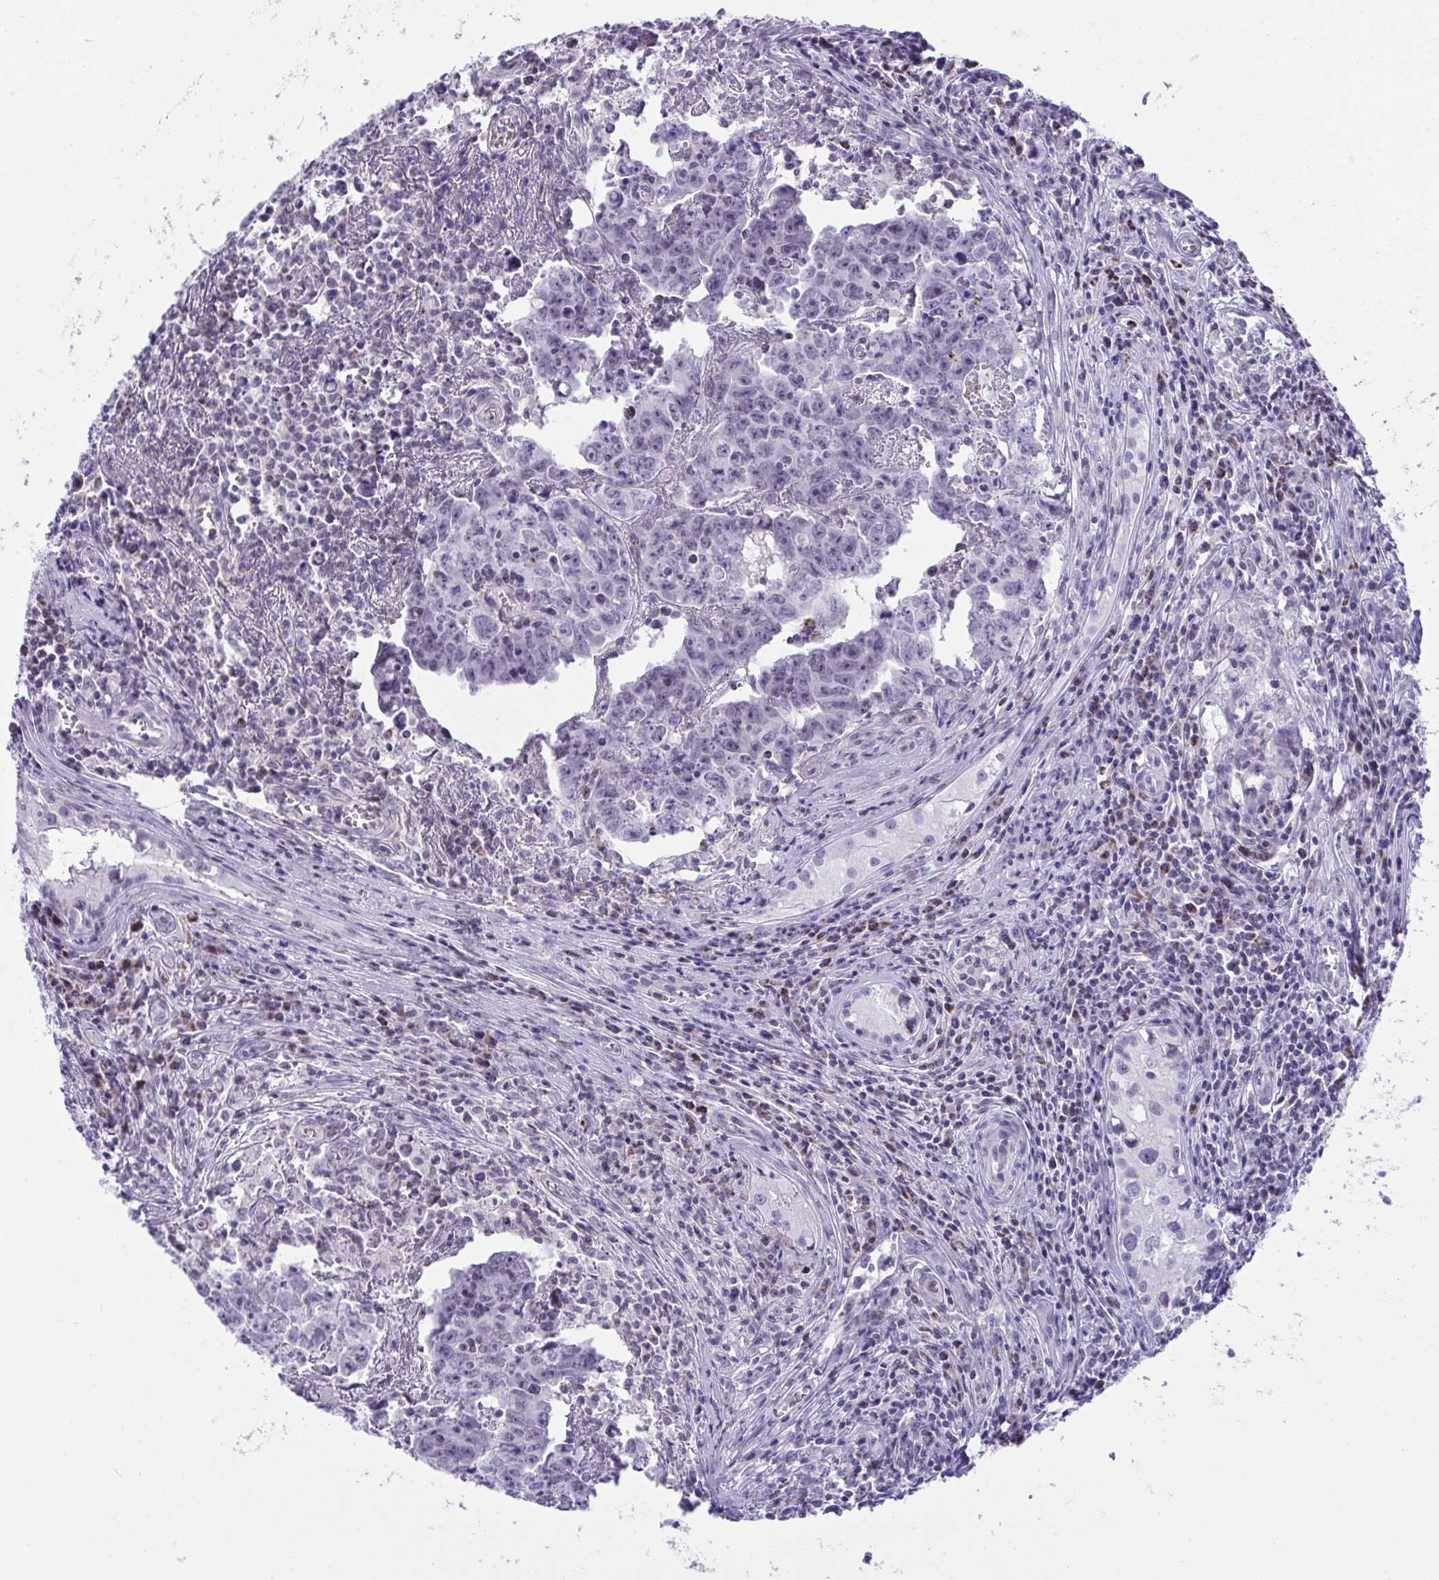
{"staining": {"intensity": "negative", "quantity": "none", "location": "none"}, "tissue": "testis cancer", "cell_type": "Tumor cells", "image_type": "cancer", "snomed": [{"axis": "morphology", "description": "Carcinoma, Embryonal, NOS"}, {"axis": "topography", "description": "Testis"}], "caption": "Protein analysis of testis cancer displays no significant staining in tumor cells.", "gene": "PLA2G12B", "patient": {"sex": "male", "age": 22}}